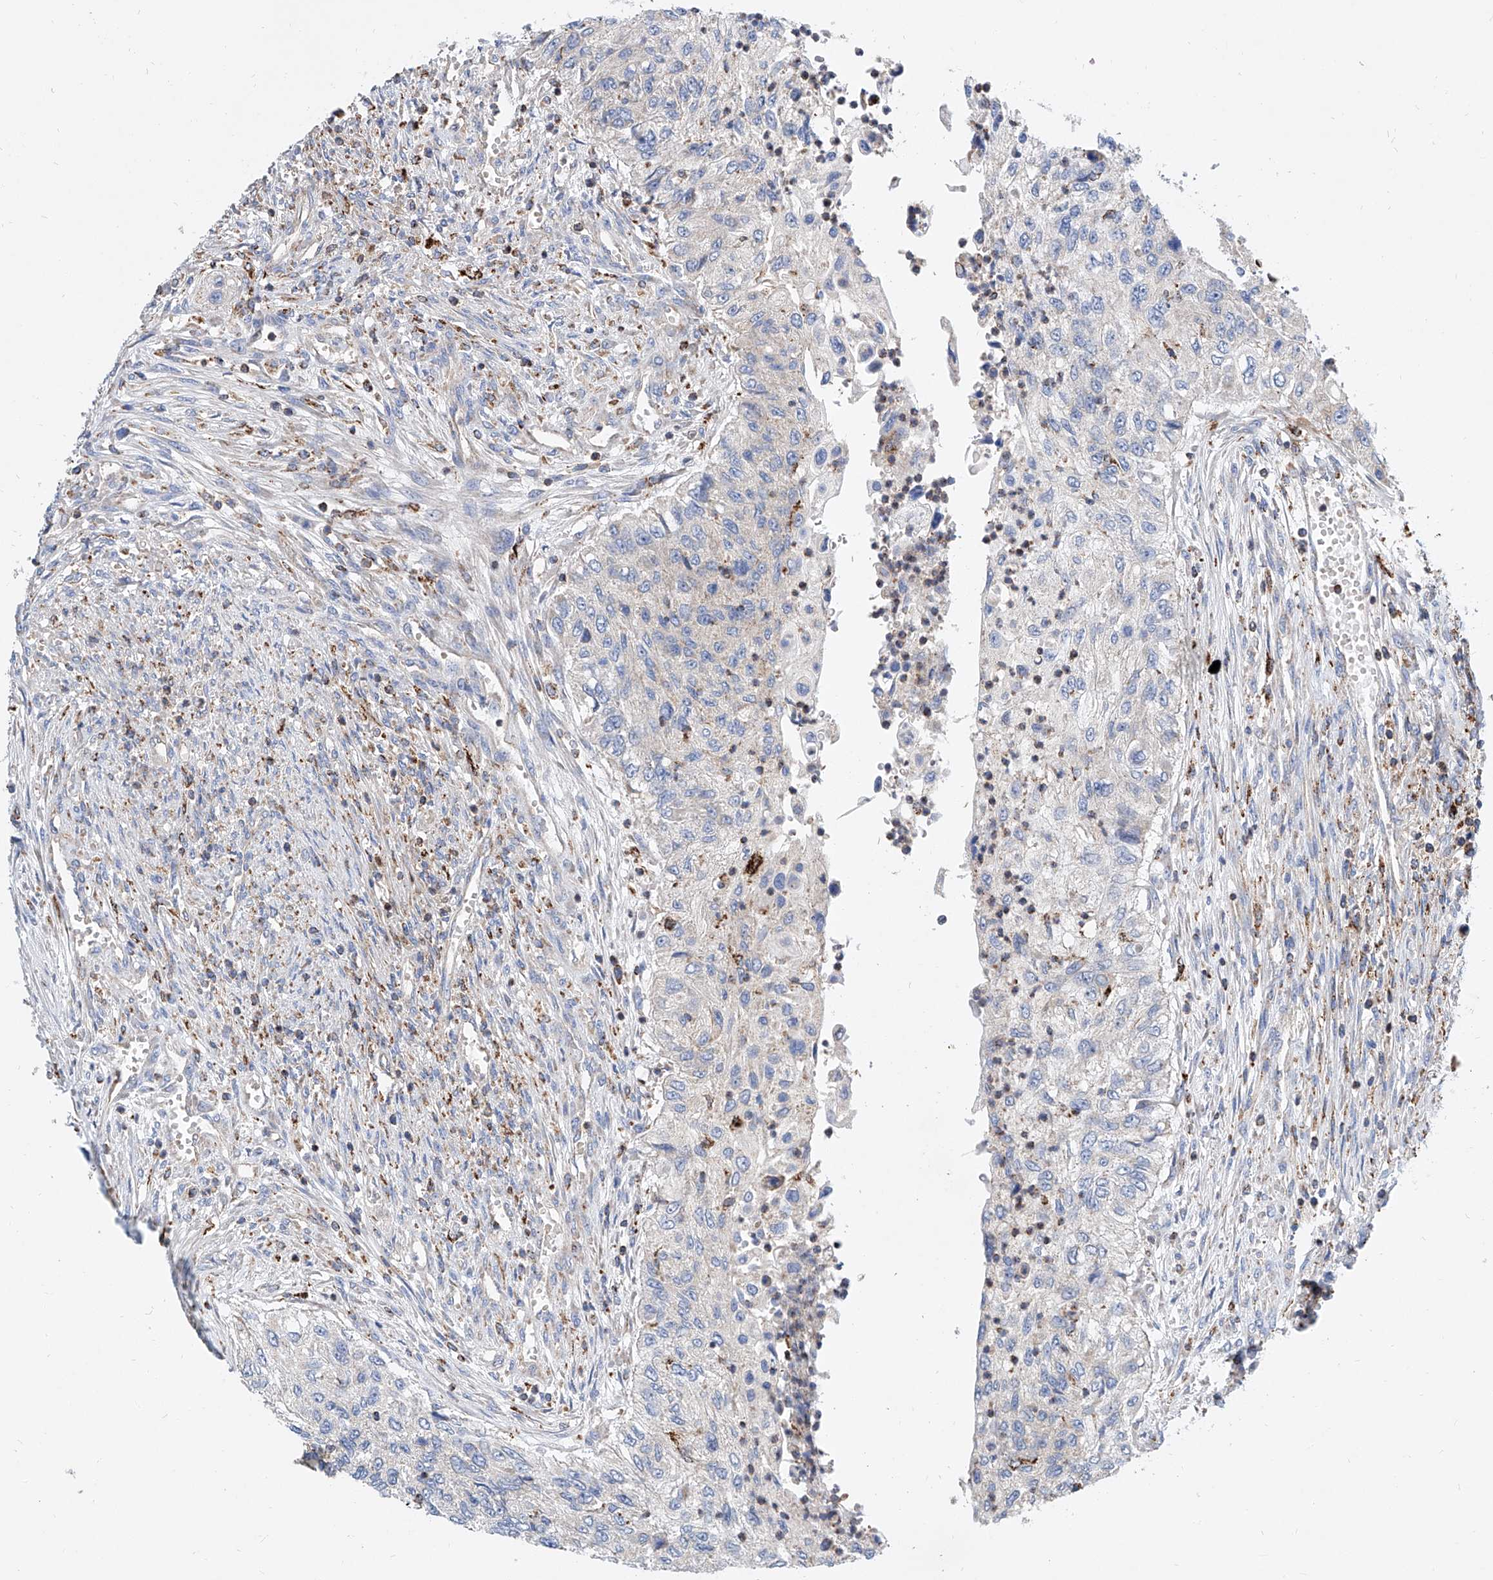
{"staining": {"intensity": "negative", "quantity": "none", "location": "none"}, "tissue": "urothelial cancer", "cell_type": "Tumor cells", "image_type": "cancer", "snomed": [{"axis": "morphology", "description": "Urothelial carcinoma, High grade"}, {"axis": "topography", "description": "Urinary bladder"}], "caption": "Micrograph shows no significant protein positivity in tumor cells of high-grade urothelial carcinoma.", "gene": "CPNE5", "patient": {"sex": "female", "age": 60}}